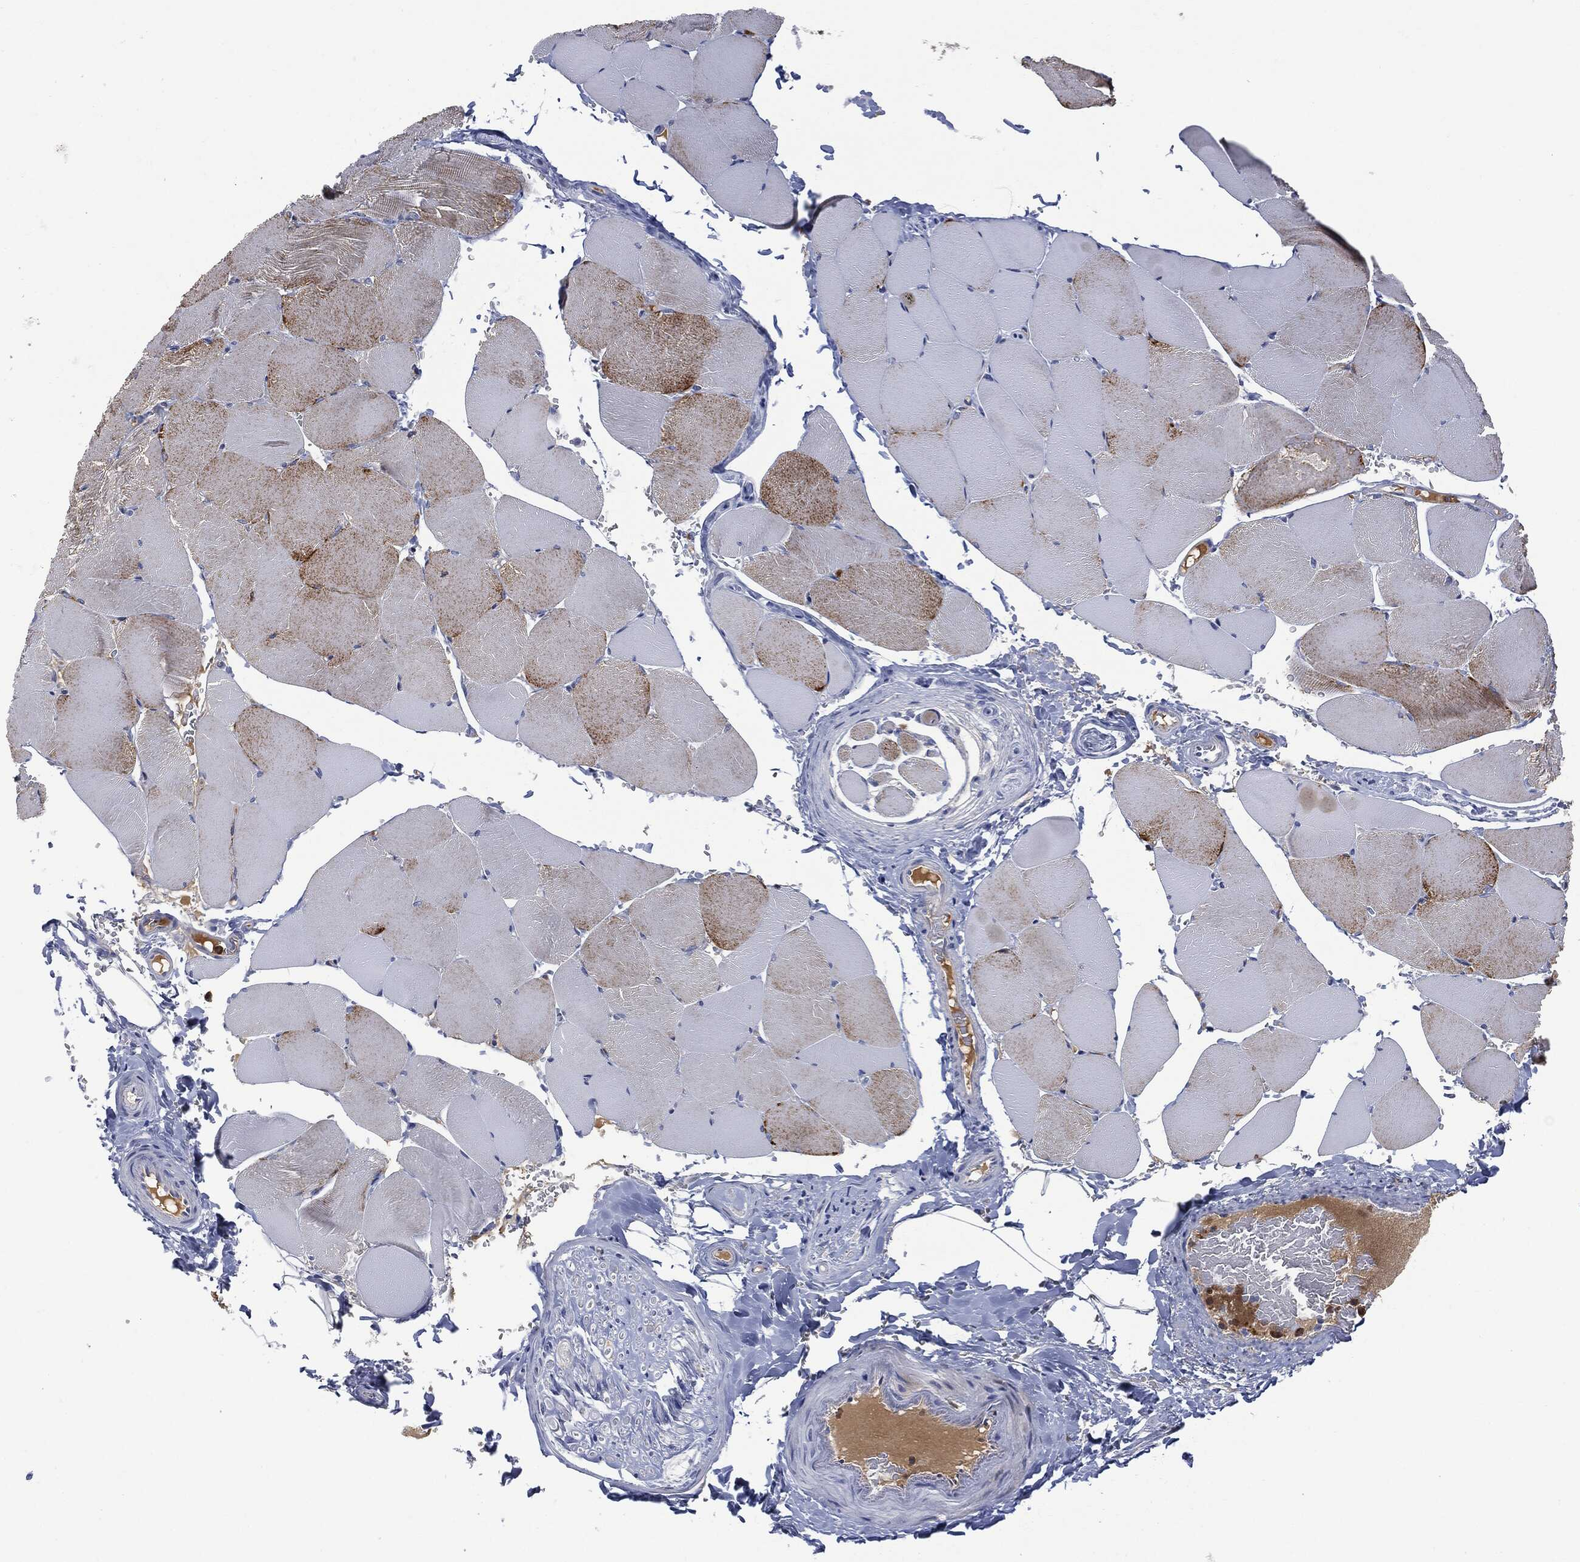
{"staining": {"intensity": "moderate", "quantity": "<25%", "location": "cytoplasmic/membranous"}, "tissue": "skeletal muscle", "cell_type": "Myocytes", "image_type": "normal", "snomed": [{"axis": "morphology", "description": "Normal tissue, NOS"}, {"axis": "topography", "description": "Skeletal muscle"}], "caption": "The photomicrograph exhibits immunohistochemical staining of normal skeletal muscle. There is moderate cytoplasmic/membranous positivity is identified in approximately <25% of myocytes.", "gene": "BTK", "patient": {"sex": "female", "age": 37}}